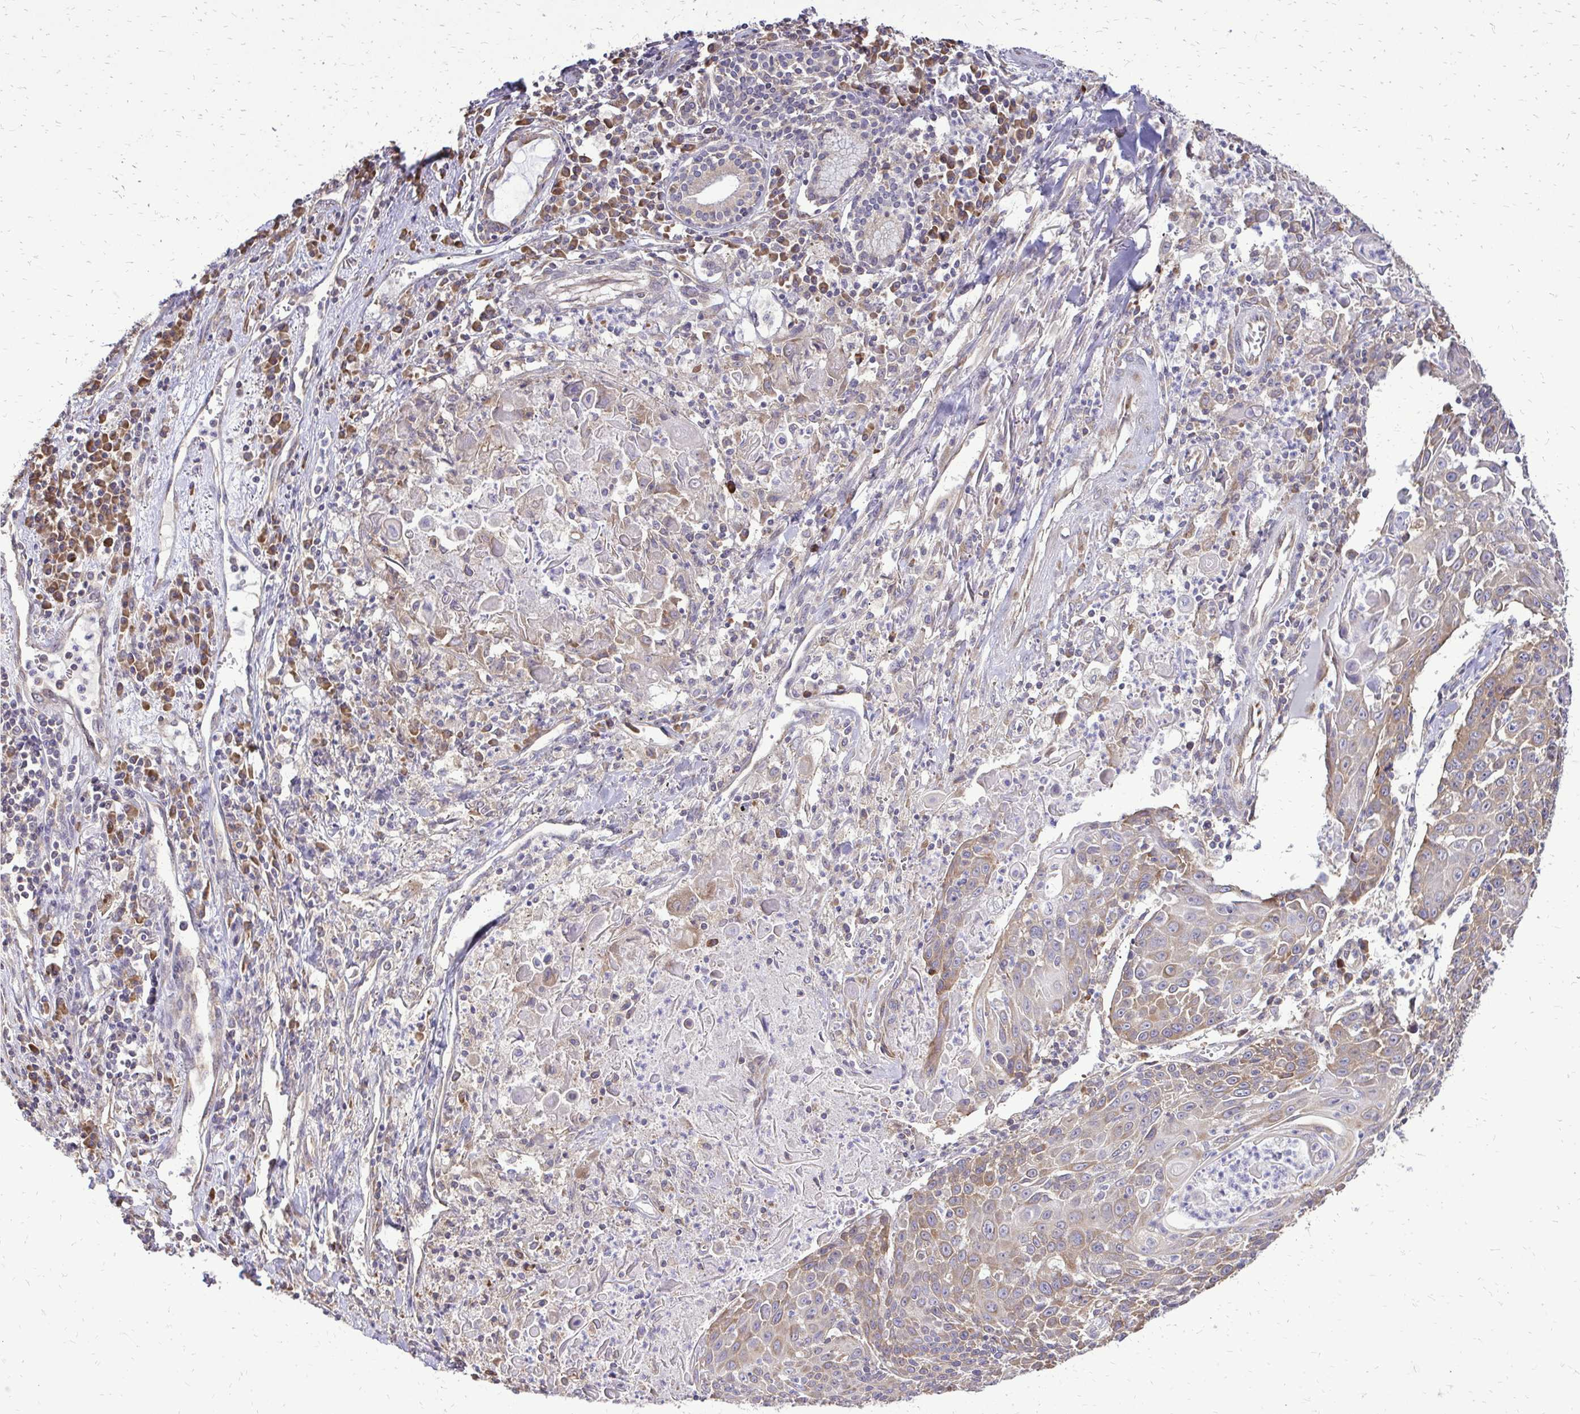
{"staining": {"intensity": "weak", "quantity": "25%-75%", "location": "cytoplasmic/membranous"}, "tissue": "lung cancer", "cell_type": "Tumor cells", "image_type": "cancer", "snomed": [{"axis": "morphology", "description": "Squamous cell carcinoma, NOS"}, {"axis": "morphology", "description": "Squamous cell carcinoma, metastatic, NOS"}, {"axis": "topography", "description": "Lung"}, {"axis": "topography", "description": "Pleura, NOS"}], "caption": "Immunohistochemical staining of lung cancer exhibits low levels of weak cytoplasmic/membranous protein expression in about 25%-75% of tumor cells.", "gene": "RPS3", "patient": {"sex": "male", "age": 72}}